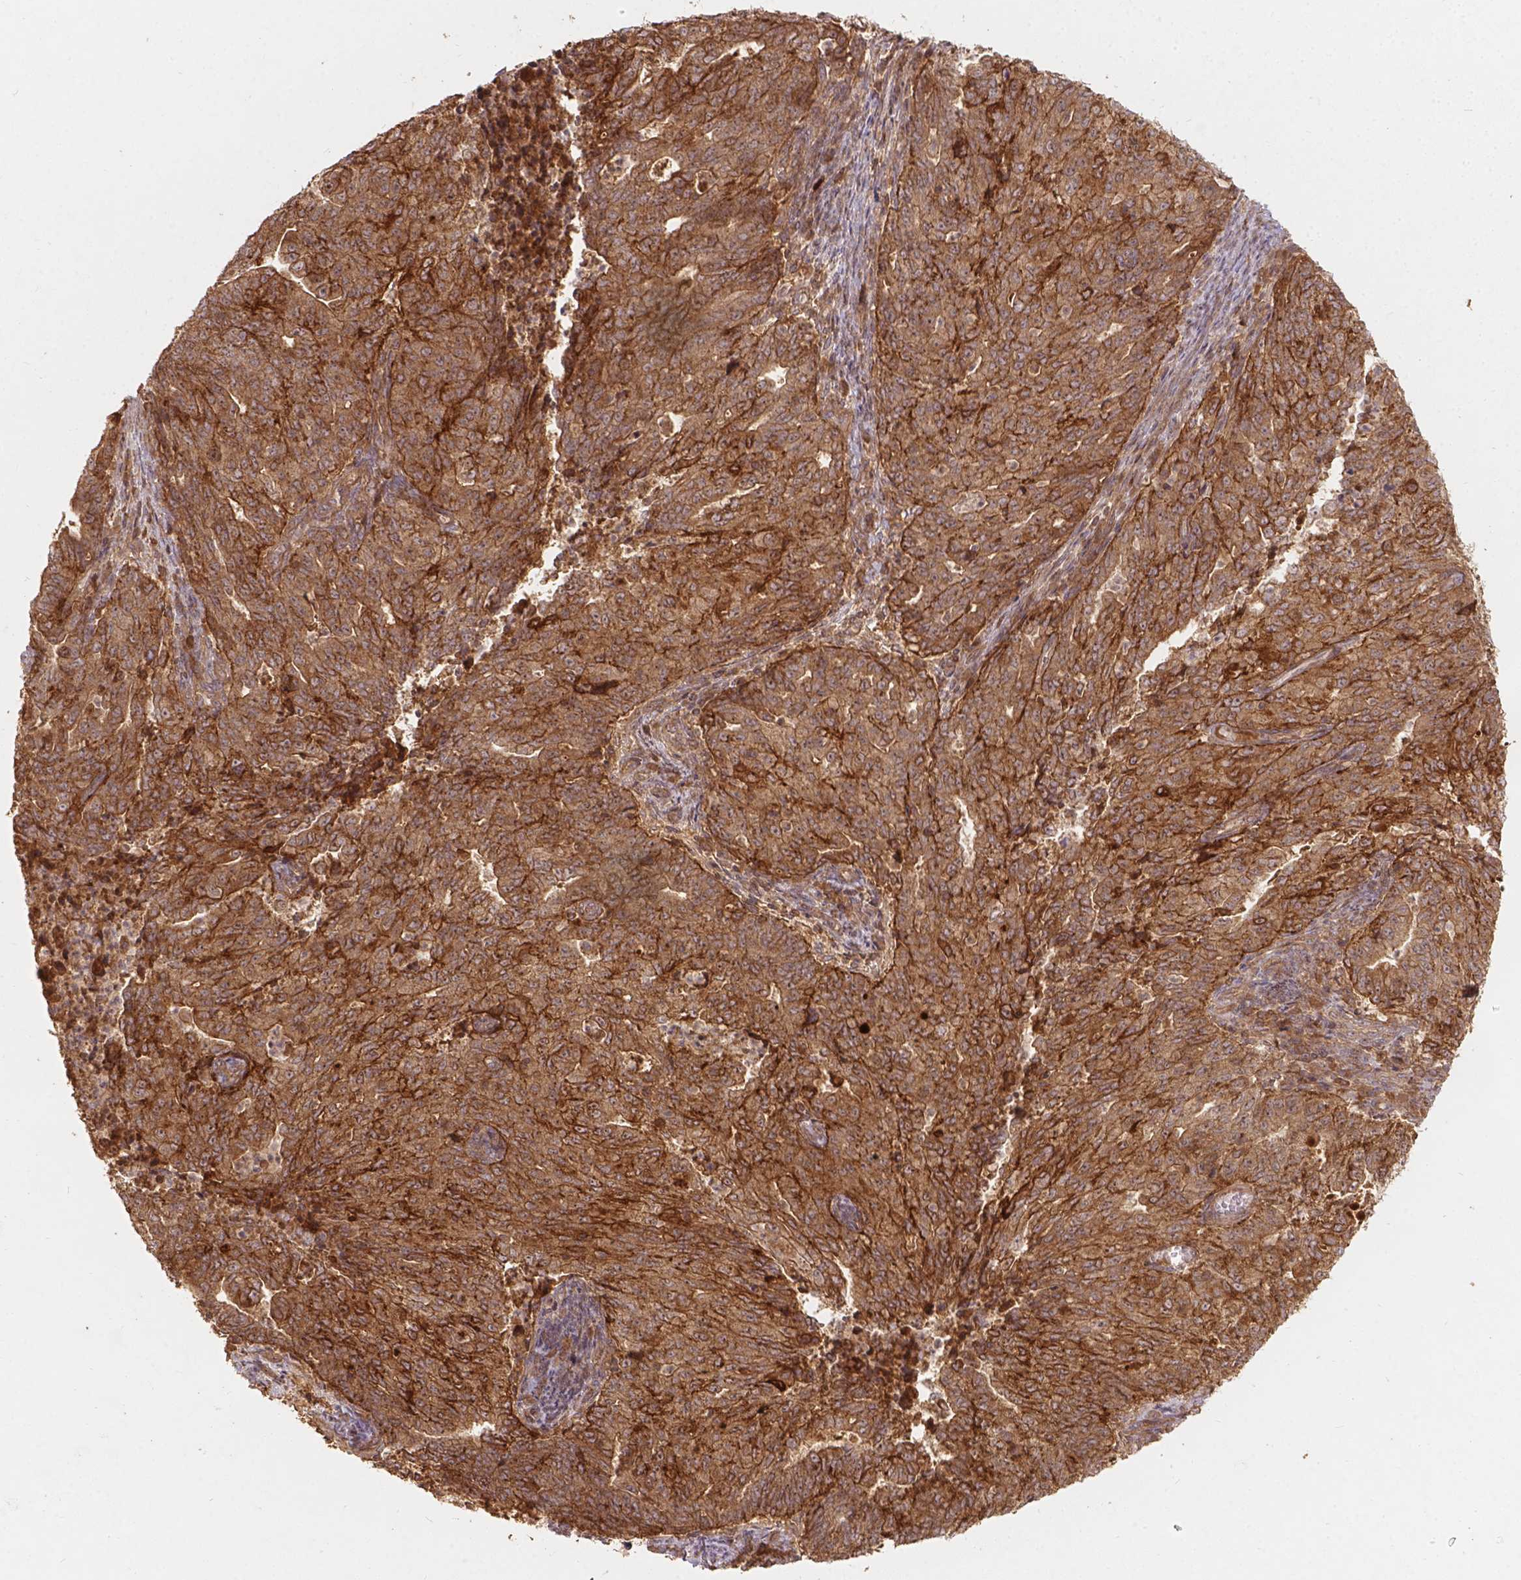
{"staining": {"intensity": "strong", "quantity": ">75%", "location": "cytoplasmic/membranous"}, "tissue": "endometrial cancer", "cell_type": "Tumor cells", "image_type": "cancer", "snomed": [{"axis": "morphology", "description": "Adenocarcinoma, NOS"}, {"axis": "topography", "description": "Endometrium"}], "caption": "This histopathology image demonstrates endometrial cancer (adenocarcinoma) stained with IHC to label a protein in brown. The cytoplasmic/membranous of tumor cells show strong positivity for the protein. Nuclei are counter-stained blue.", "gene": "XPR1", "patient": {"sex": "female", "age": 82}}